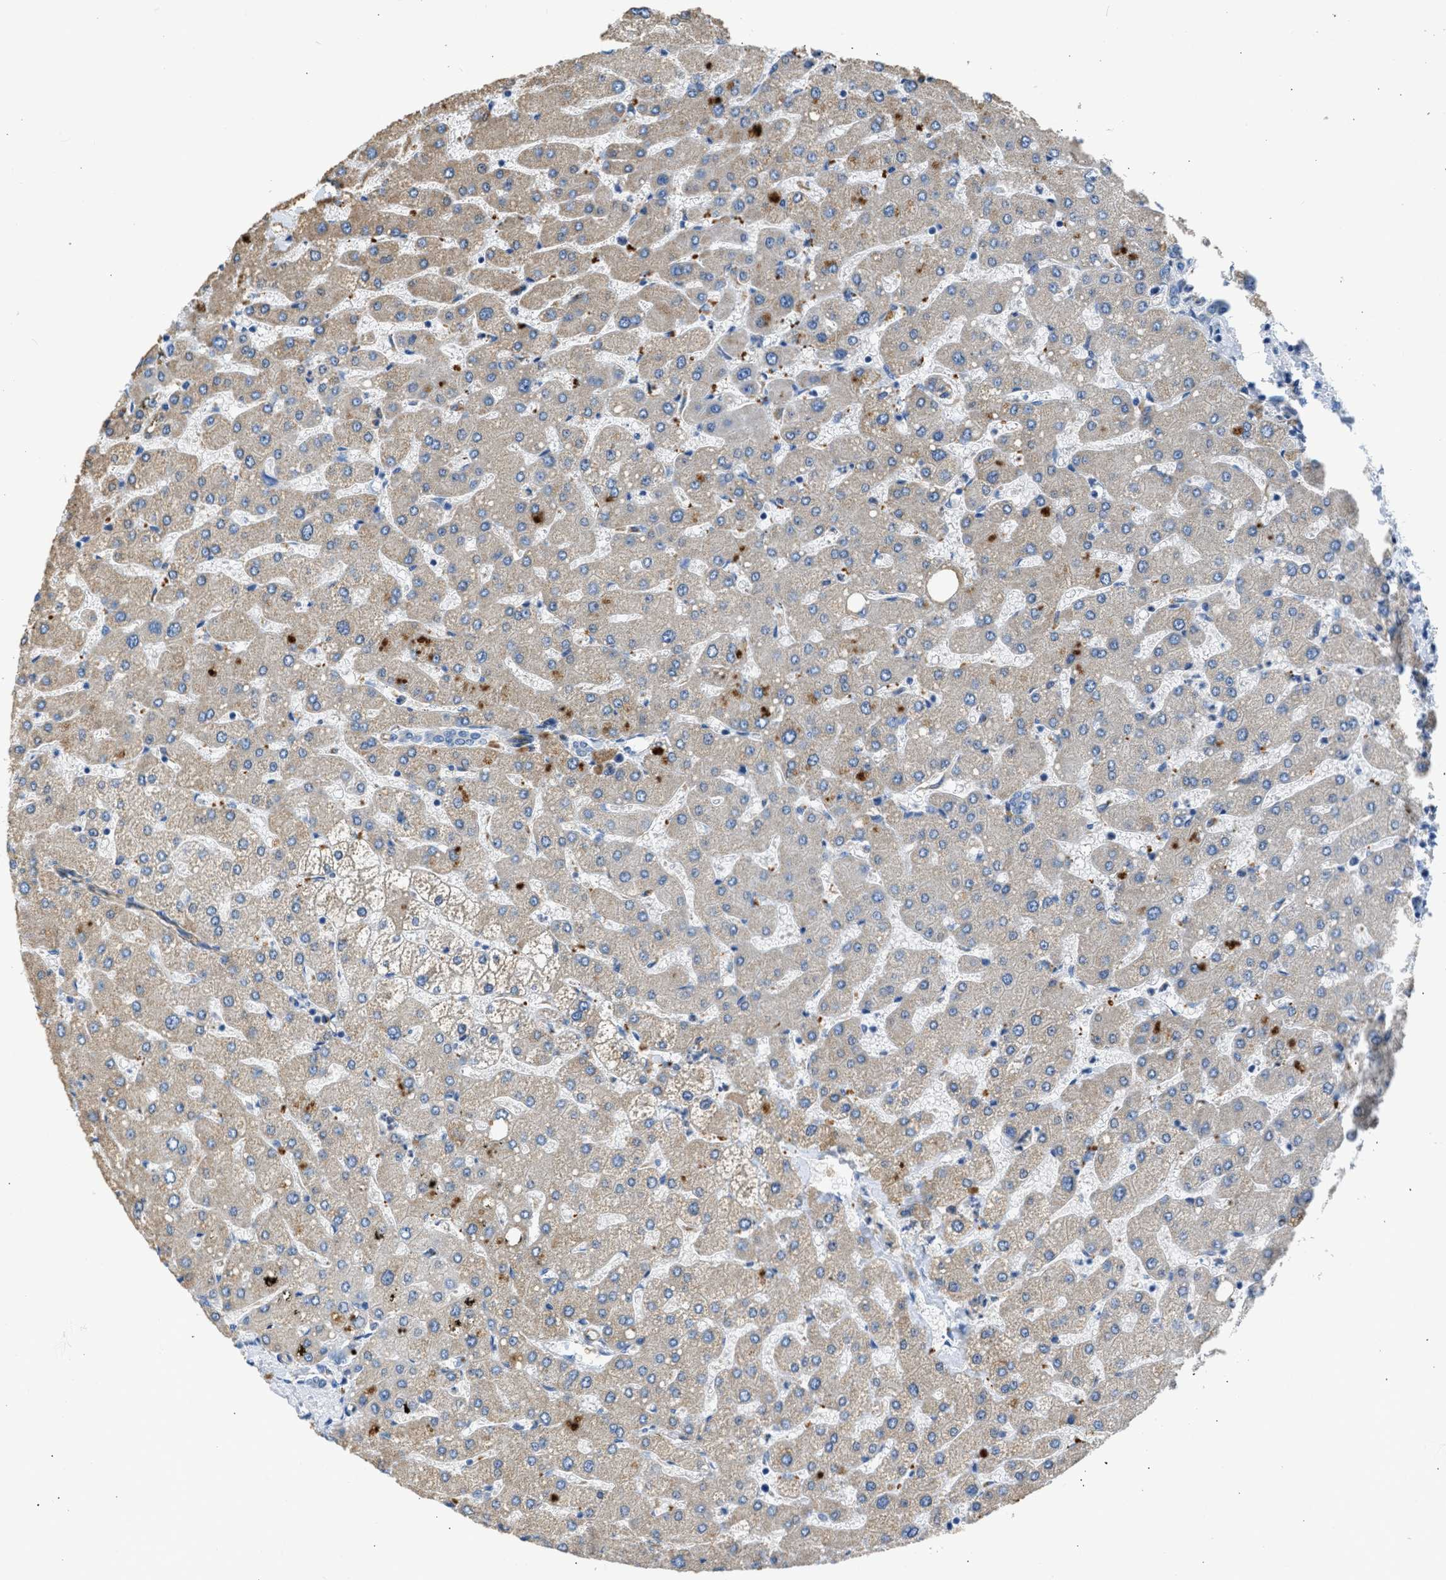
{"staining": {"intensity": "negative", "quantity": "none", "location": "none"}, "tissue": "liver", "cell_type": "Cholangiocytes", "image_type": "normal", "snomed": [{"axis": "morphology", "description": "Normal tissue, NOS"}, {"axis": "topography", "description": "Liver"}], "caption": "DAB (3,3'-diaminobenzidine) immunohistochemical staining of normal liver displays no significant positivity in cholangiocytes. Nuclei are stained in blue.", "gene": "ULK4", "patient": {"sex": "male", "age": 55}}